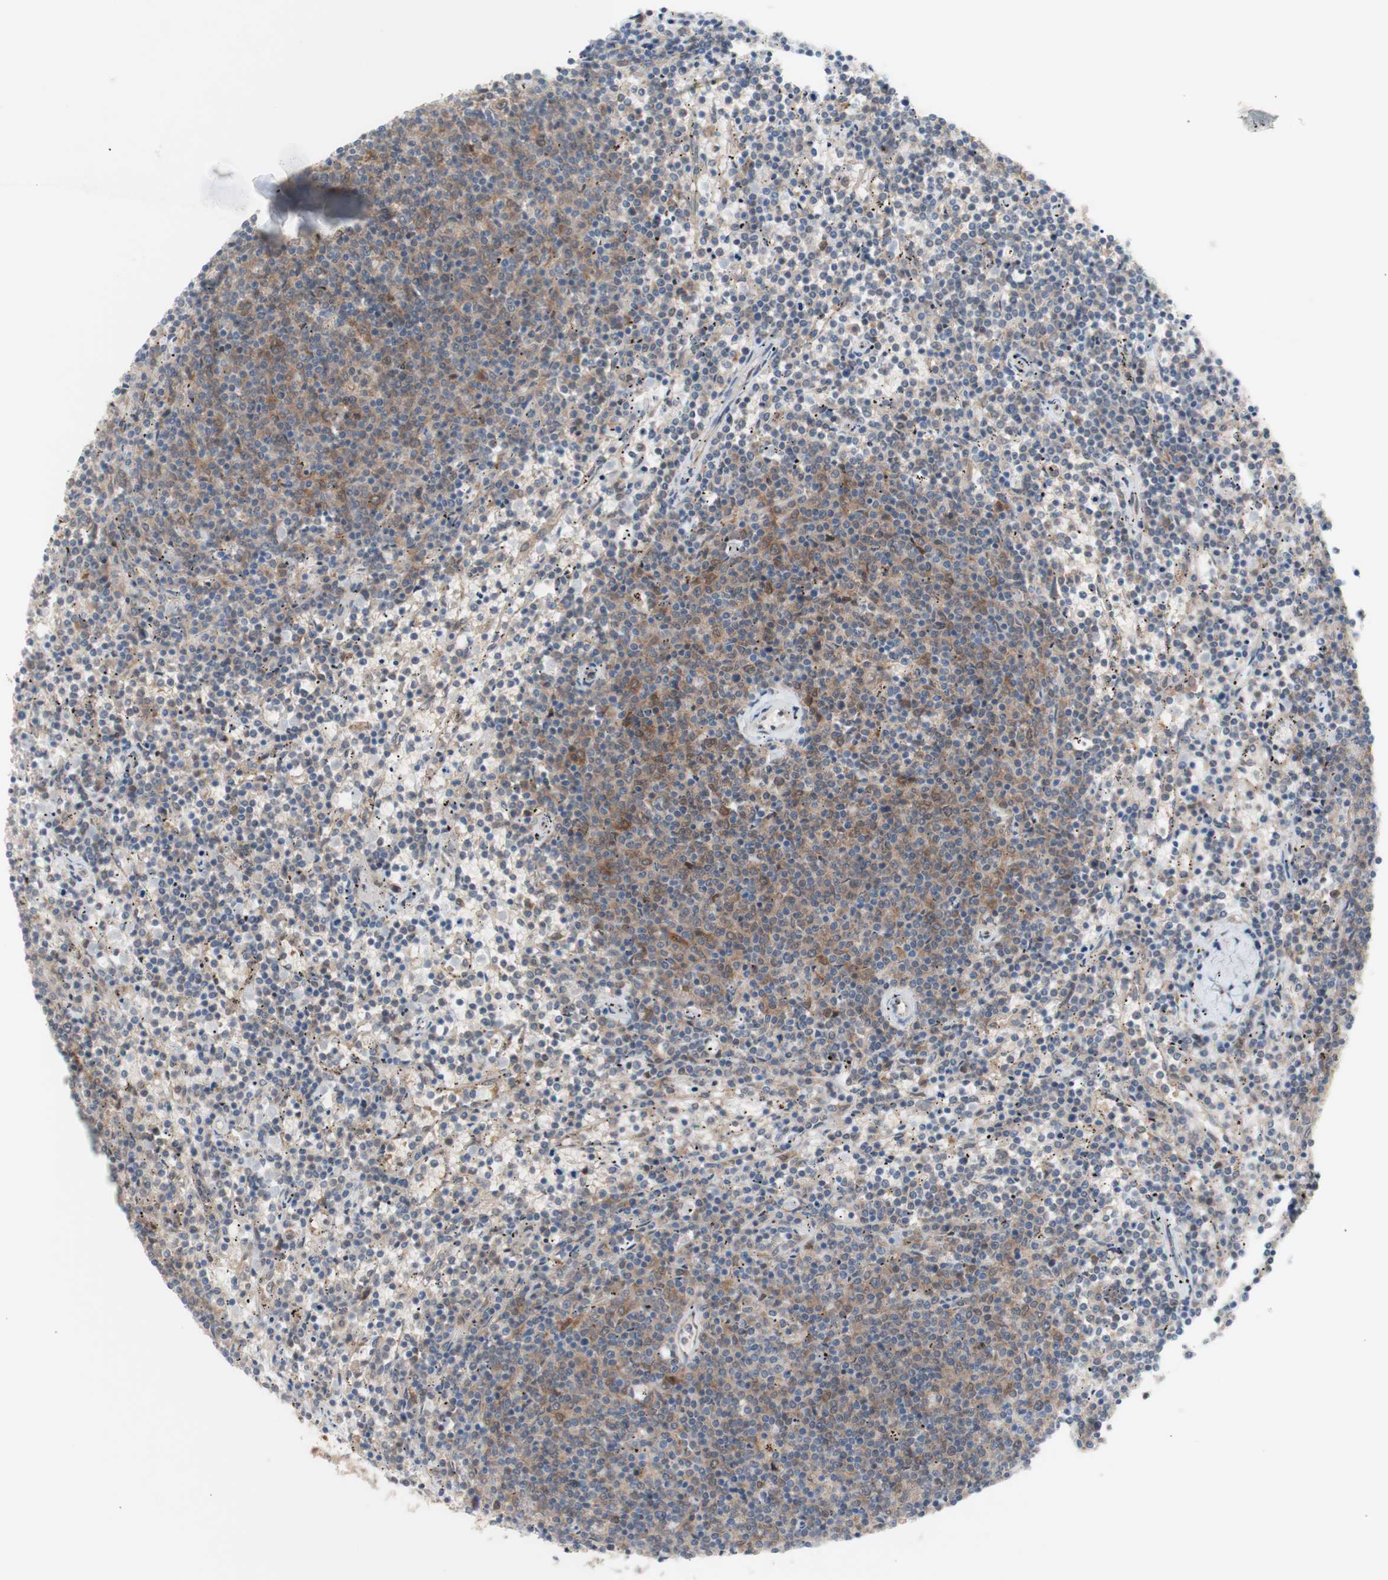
{"staining": {"intensity": "moderate", "quantity": "25%-75%", "location": "cytoplasmic/membranous"}, "tissue": "lymphoma", "cell_type": "Tumor cells", "image_type": "cancer", "snomed": [{"axis": "morphology", "description": "Malignant lymphoma, non-Hodgkin's type, Low grade"}, {"axis": "topography", "description": "Spleen"}], "caption": "IHC micrograph of human malignant lymphoma, non-Hodgkin's type (low-grade) stained for a protein (brown), which displays medium levels of moderate cytoplasmic/membranous expression in about 25%-75% of tumor cells.", "gene": "PRMT5", "patient": {"sex": "female", "age": 50}}